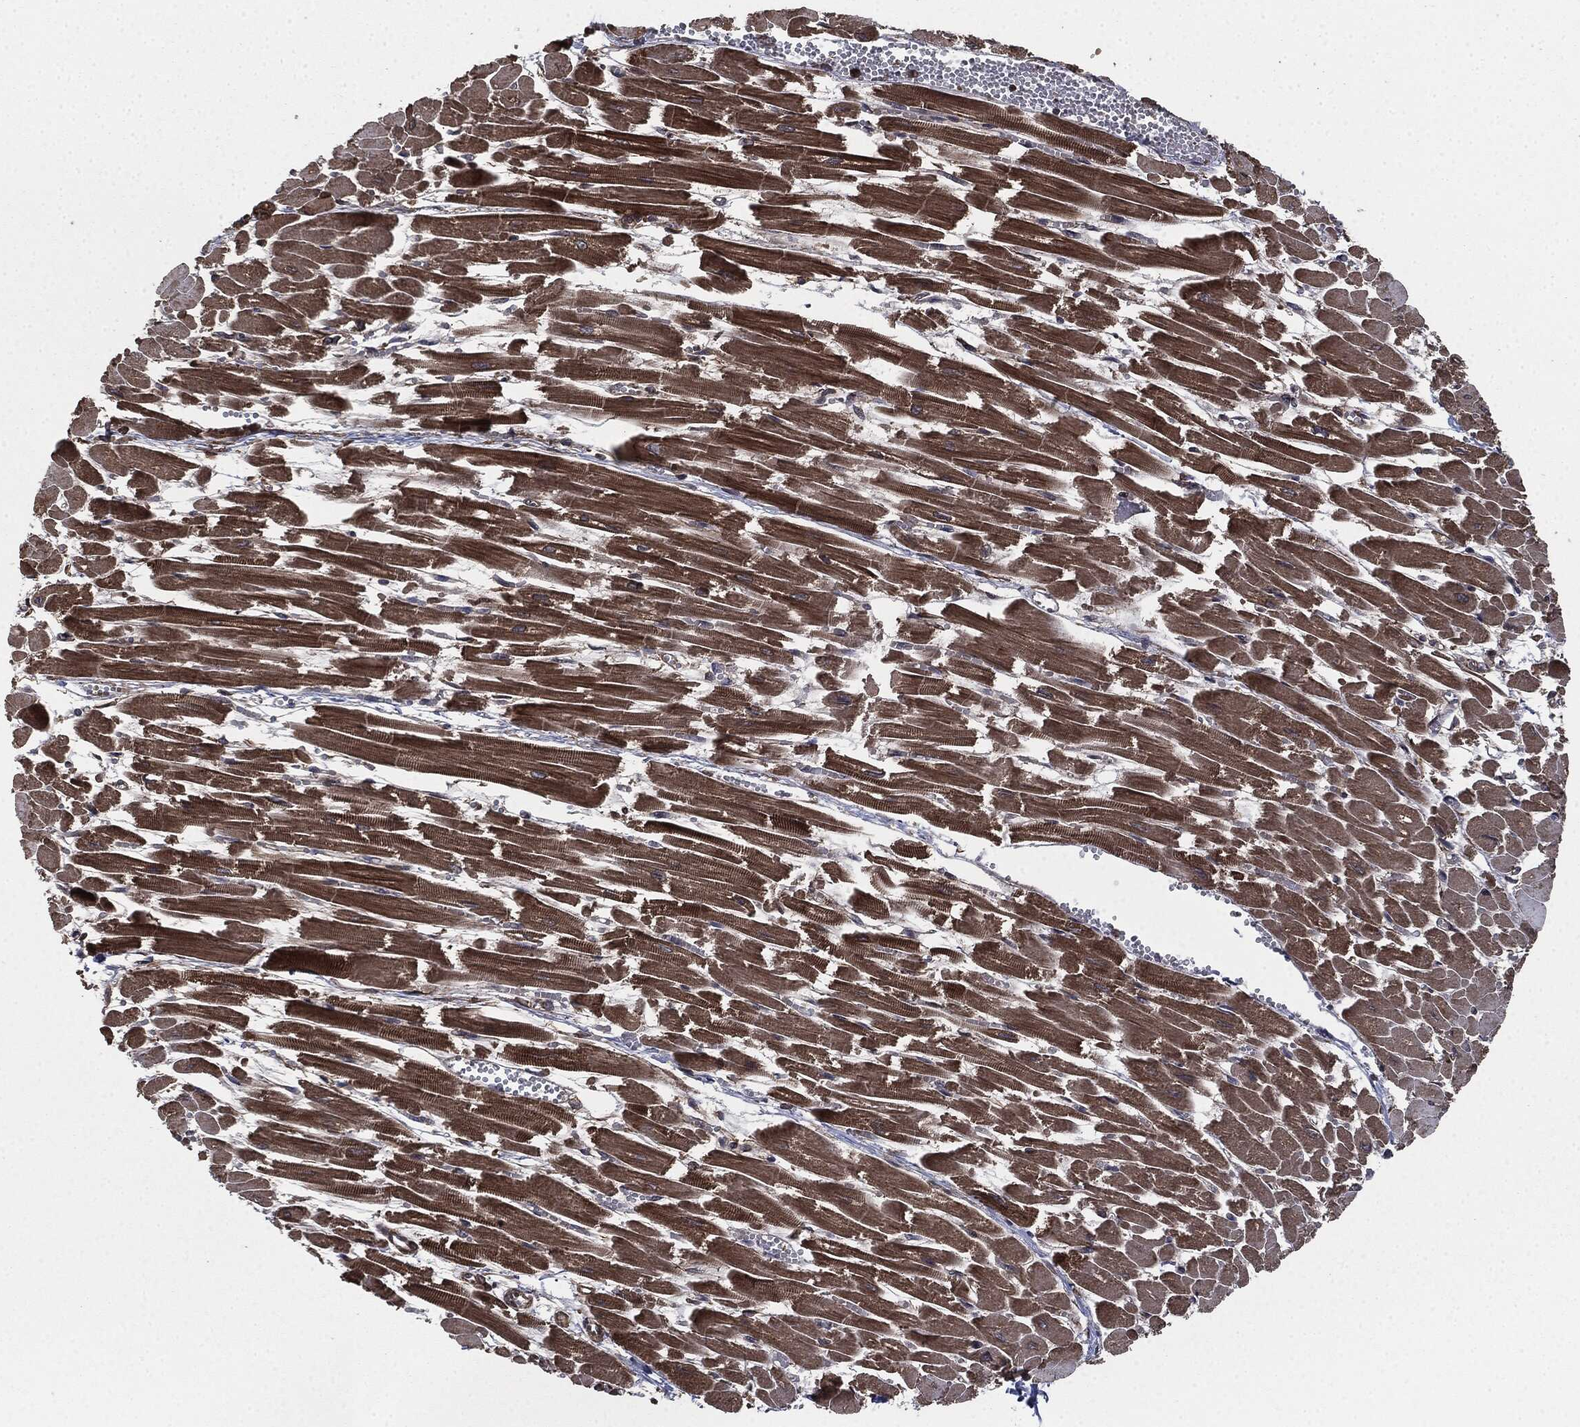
{"staining": {"intensity": "moderate", "quantity": ">75%", "location": "cytoplasmic/membranous"}, "tissue": "heart muscle", "cell_type": "Cardiomyocytes", "image_type": "normal", "snomed": [{"axis": "morphology", "description": "Normal tissue, NOS"}, {"axis": "topography", "description": "Heart"}], "caption": "DAB (3,3'-diaminobenzidine) immunohistochemical staining of benign human heart muscle demonstrates moderate cytoplasmic/membranous protein expression in about >75% of cardiomyocytes. The staining was performed using DAB to visualize the protein expression in brown, while the nuclei were stained in blue with hematoxylin (Magnification: 20x).", "gene": "RAP1GDS1", "patient": {"sex": "female", "age": 52}}